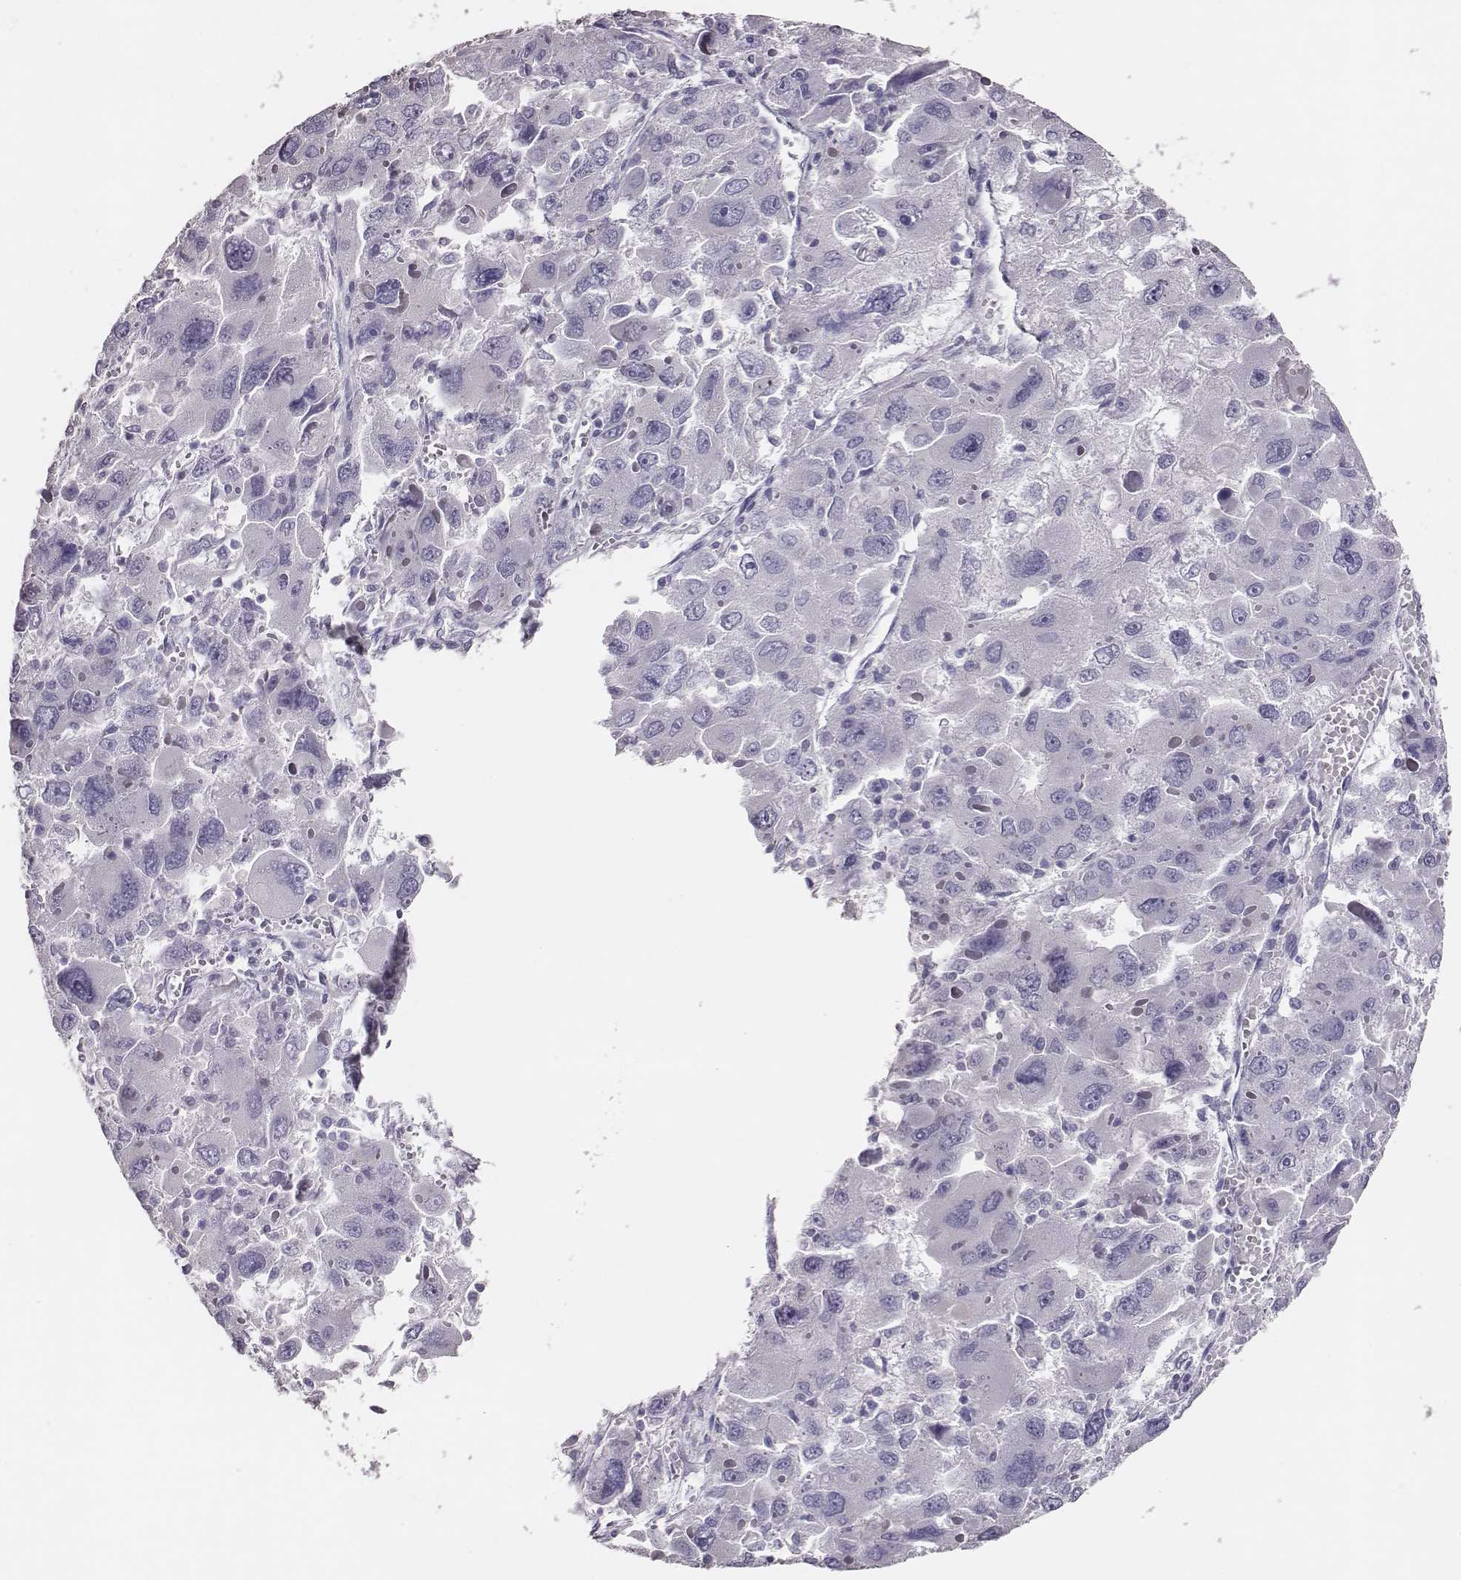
{"staining": {"intensity": "negative", "quantity": "none", "location": "none"}, "tissue": "liver cancer", "cell_type": "Tumor cells", "image_type": "cancer", "snomed": [{"axis": "morphology", "description": "Carcinoma, Hepatocellular, NOS"}, {"axis": "topography", "description": "Liver"}], "caption": "Tumor cells show no significant protein staining in liver hepatocellular carcinoma.", "gene": "P2RY10", "patient": {"sex": "female", "age": 41}}